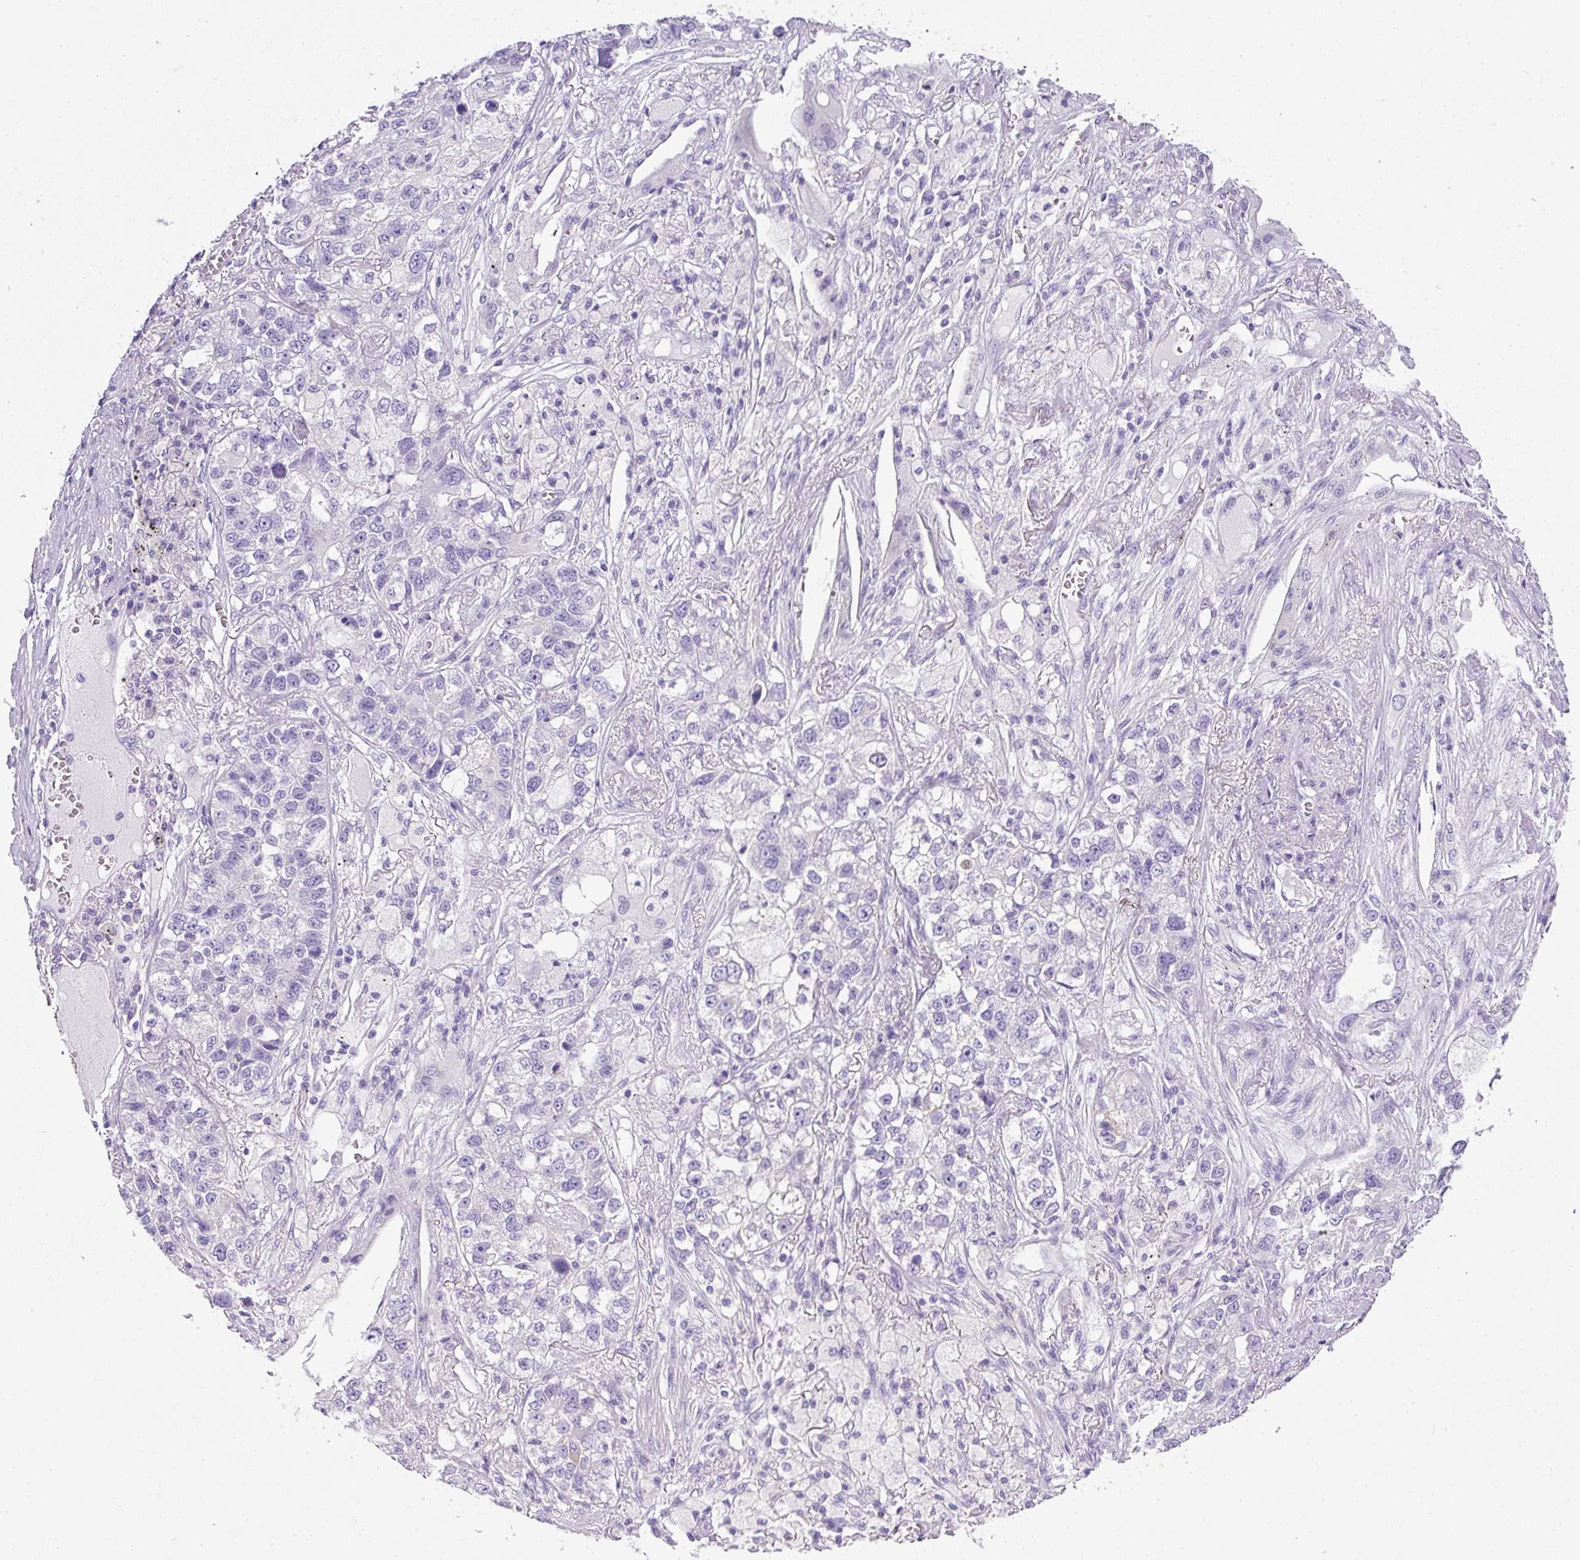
{"staining": {"intensity": "negative", "quantity": "none", "location": "none"}, "tissue": "lung cancer", "cell_type": "Tumor cells", "image_type": "cancer", "snomed": [{"axis": "morphology", "description": "Adenocarcinoma, NOS"}, {"axis": "topography", "description": "Lung"}], "caption": "High magnification brightfield microscopy of lung adenocarcinoma stained with DAB (3,3'-diaminobenzidine) (brown) and counterstained with hematoxylin (blue): tumor cells show no significant expression. The staining was performed using DAB to visualize the protein expression in brown, while the nuclei were stained in blue with hematoxylin (Magnification: 20x).", "gene": "C2CD4C", "patient": {"sex": "male", "age": 49}}